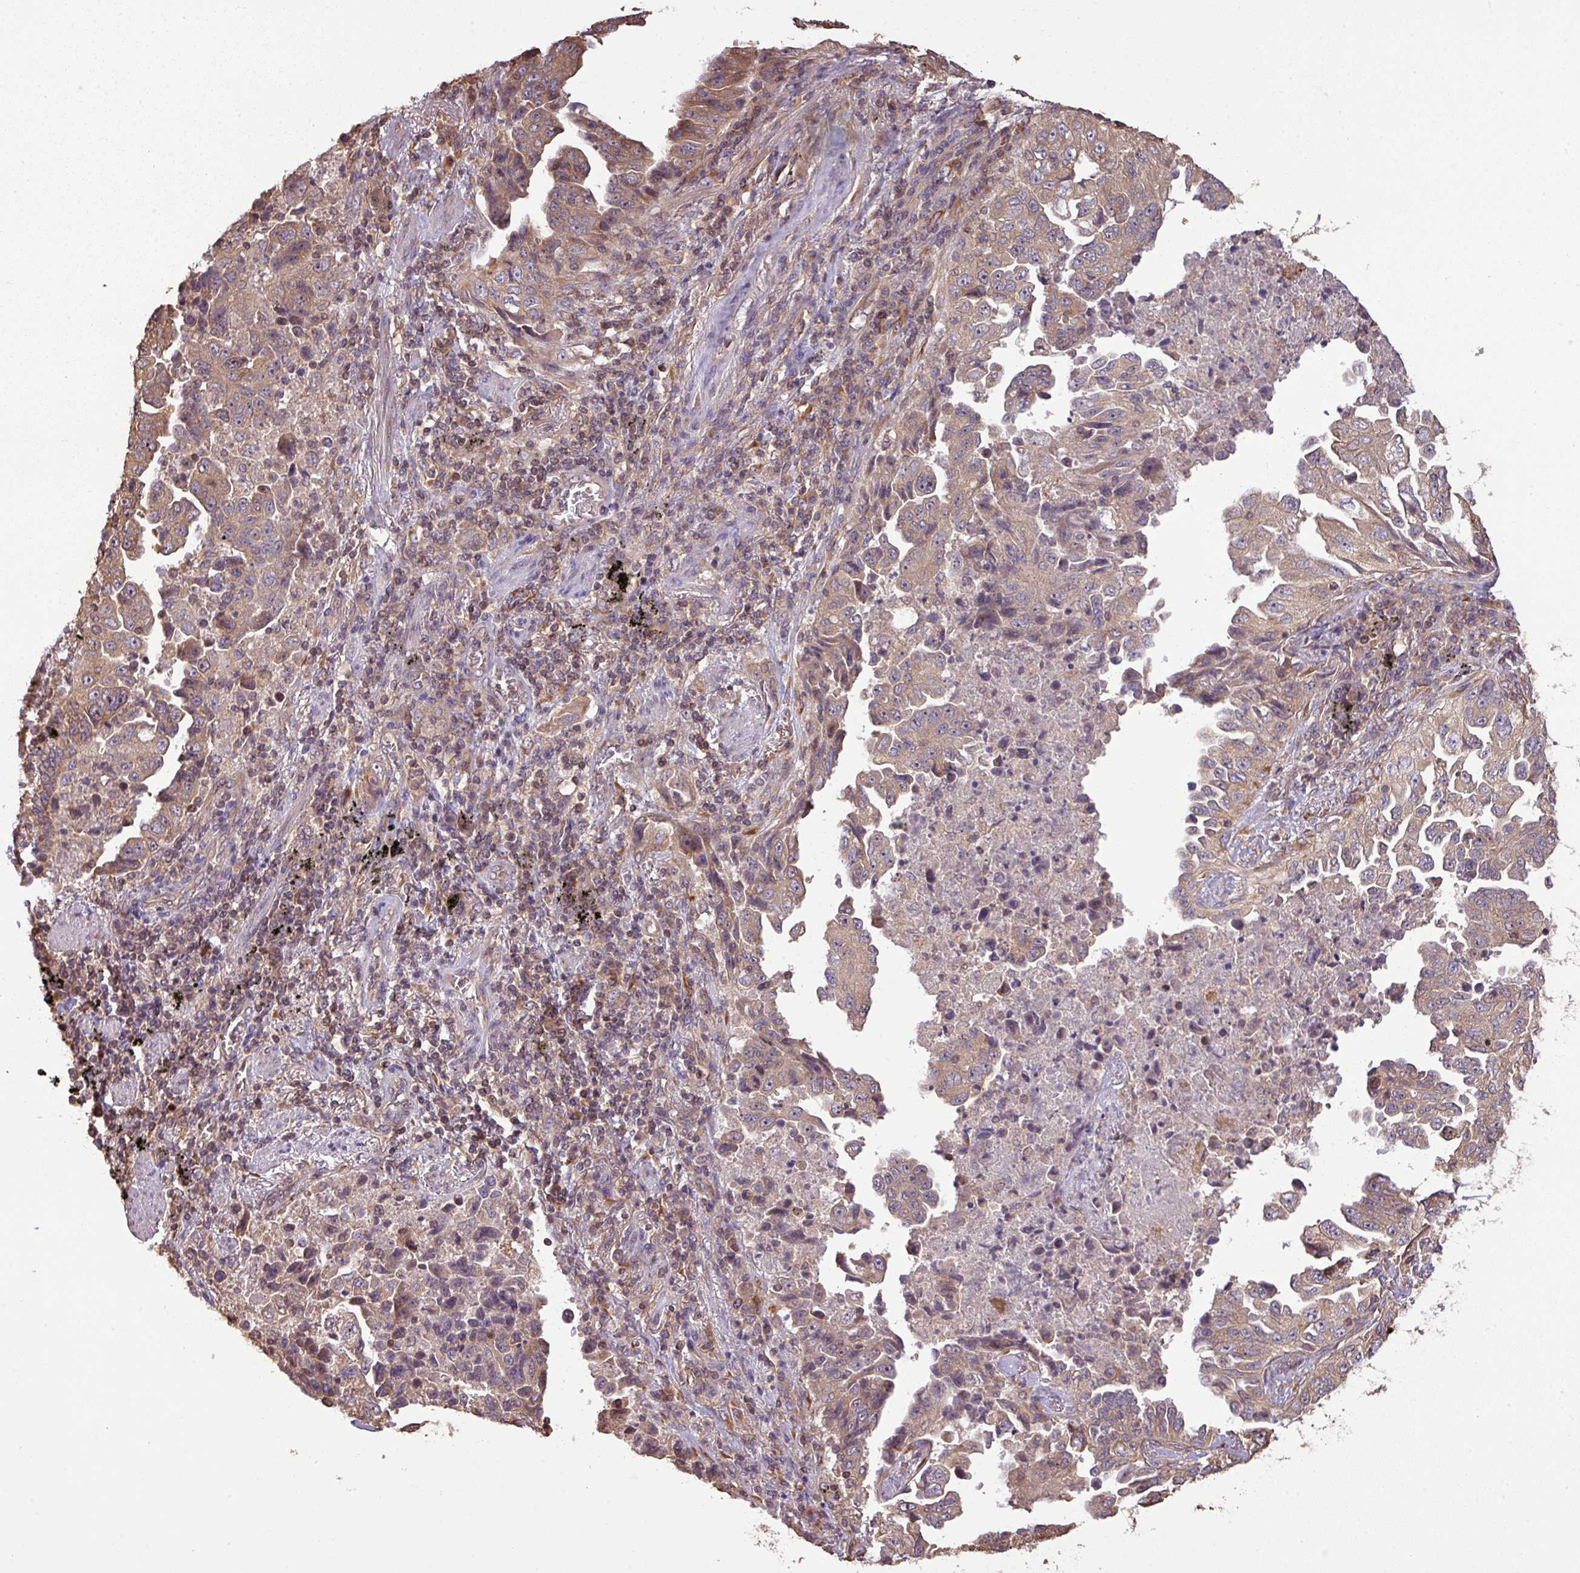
{"staining": {"intensity": "moderate", "quantity": ">75%", "location": "cytoplasmic/membranous,nuclear"}, "tissue": "lung cancer", "cell_type": "Tumor cells", "image_type": "cancer", "snomed": [{"axis": "morphology", "description": "Adenocarcinoma, NOS"}, {"axis": "topography", "description": "Lung"}], "caption": "Lung adenocarcinoma was stained to show a protein in brown. There is medium levels of moderate cytoplasmic/membranous and nuclear staining in approximately >75% of tumor cells.", "gene": "VENTX", "patient": {"sex": "female", "age": 51}}